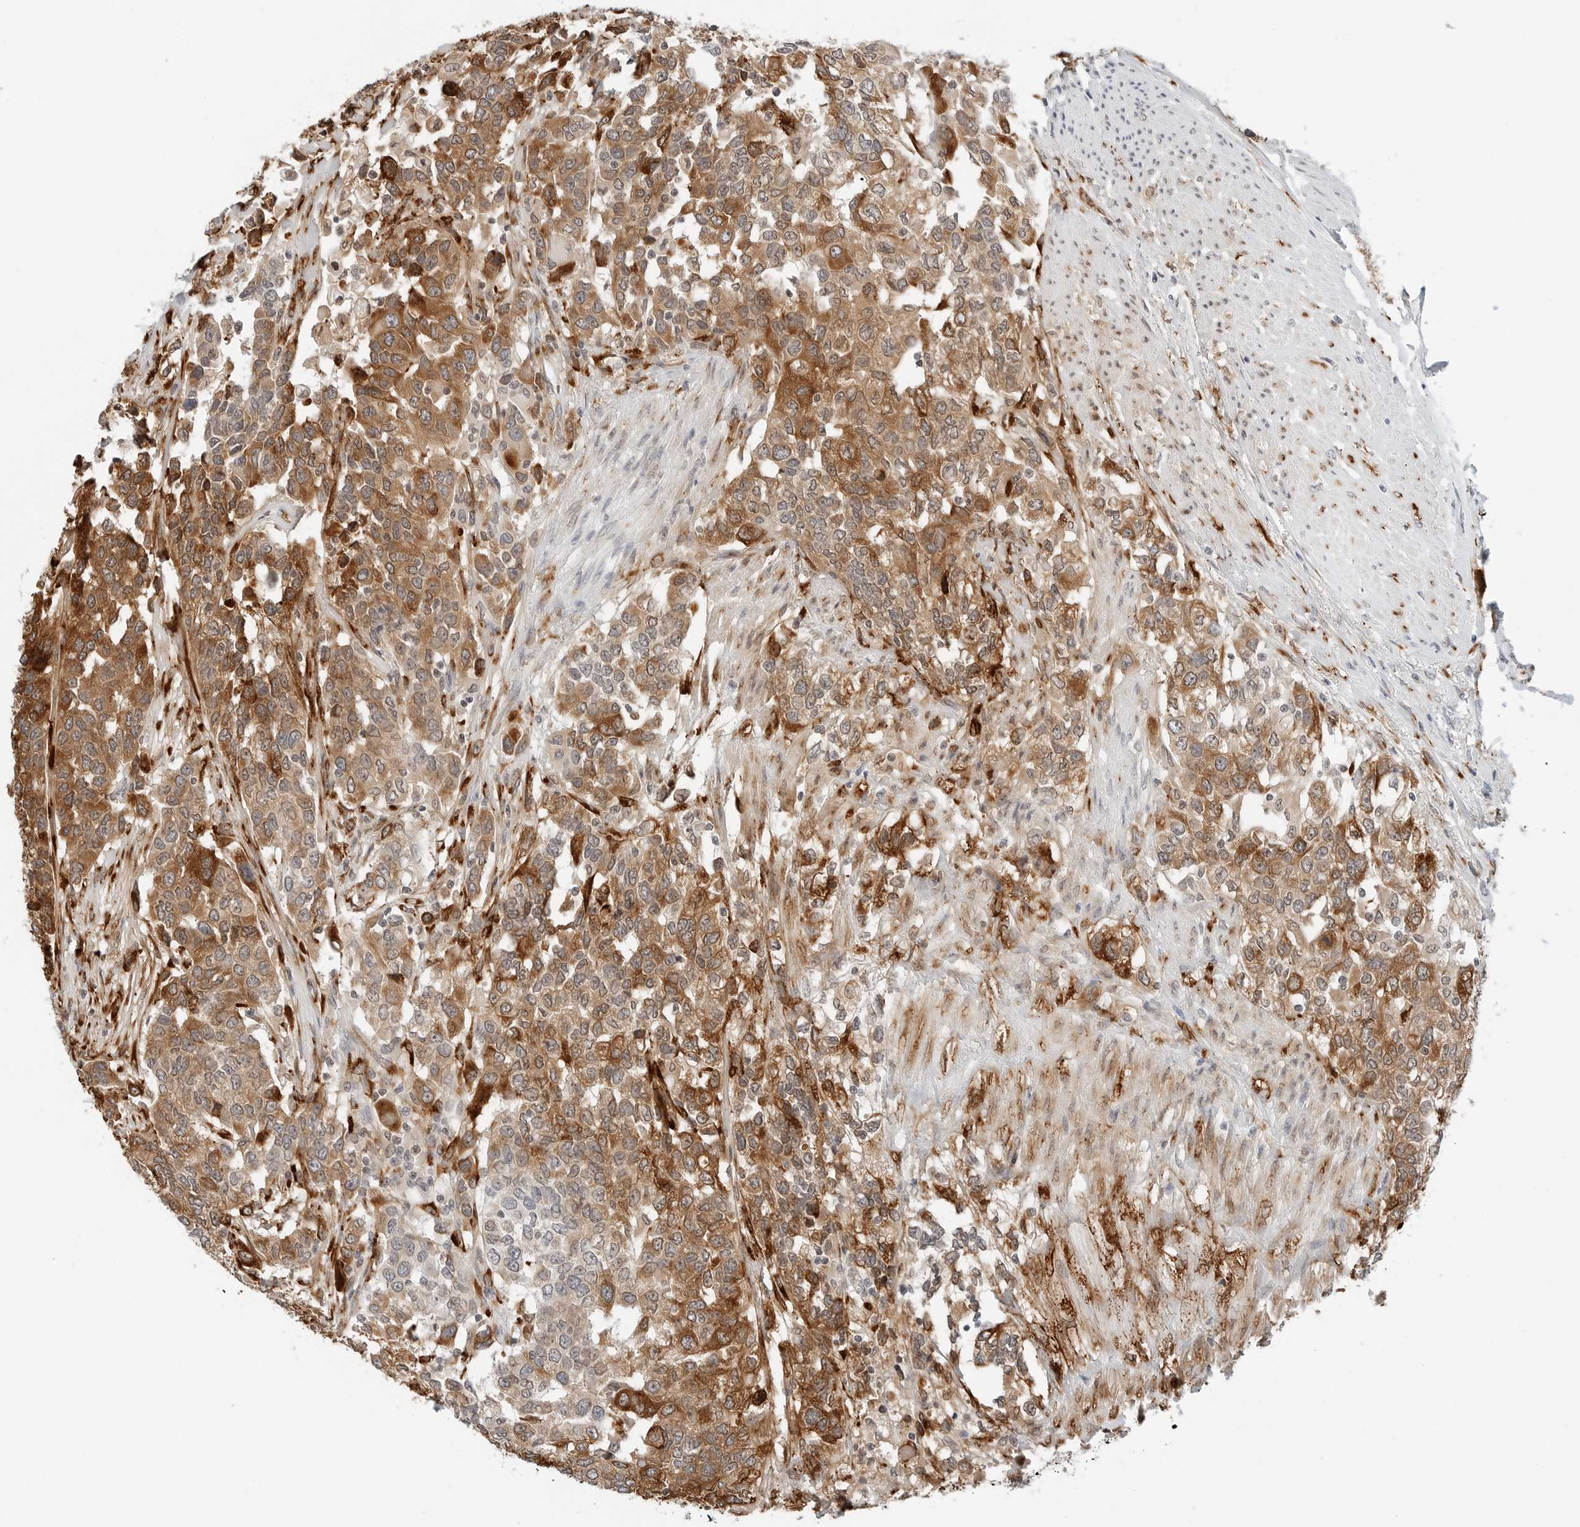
{"staining": {"intensity": "moderate", "quantity": "25%-75%", "location": "cytoplasmic/membranous"}, "tissue": "urothelial cancer", "cell_type": "Tumor cells", "image_type": "cancer", "snomed": [{"axis": "morphology", "description": "Urothelial carcinoma, High grade"}, {"axis": "topography", "description": "Urinary bladder"}], "caption": "Tumor cells display medium levels of moderate cytoplasmic/membranous staining in approximately 25%-75% of cells in urothelial carcinoma (high-grade).", "gene": "P4HA2", "patient": {"sex": "female", "age": 80}}